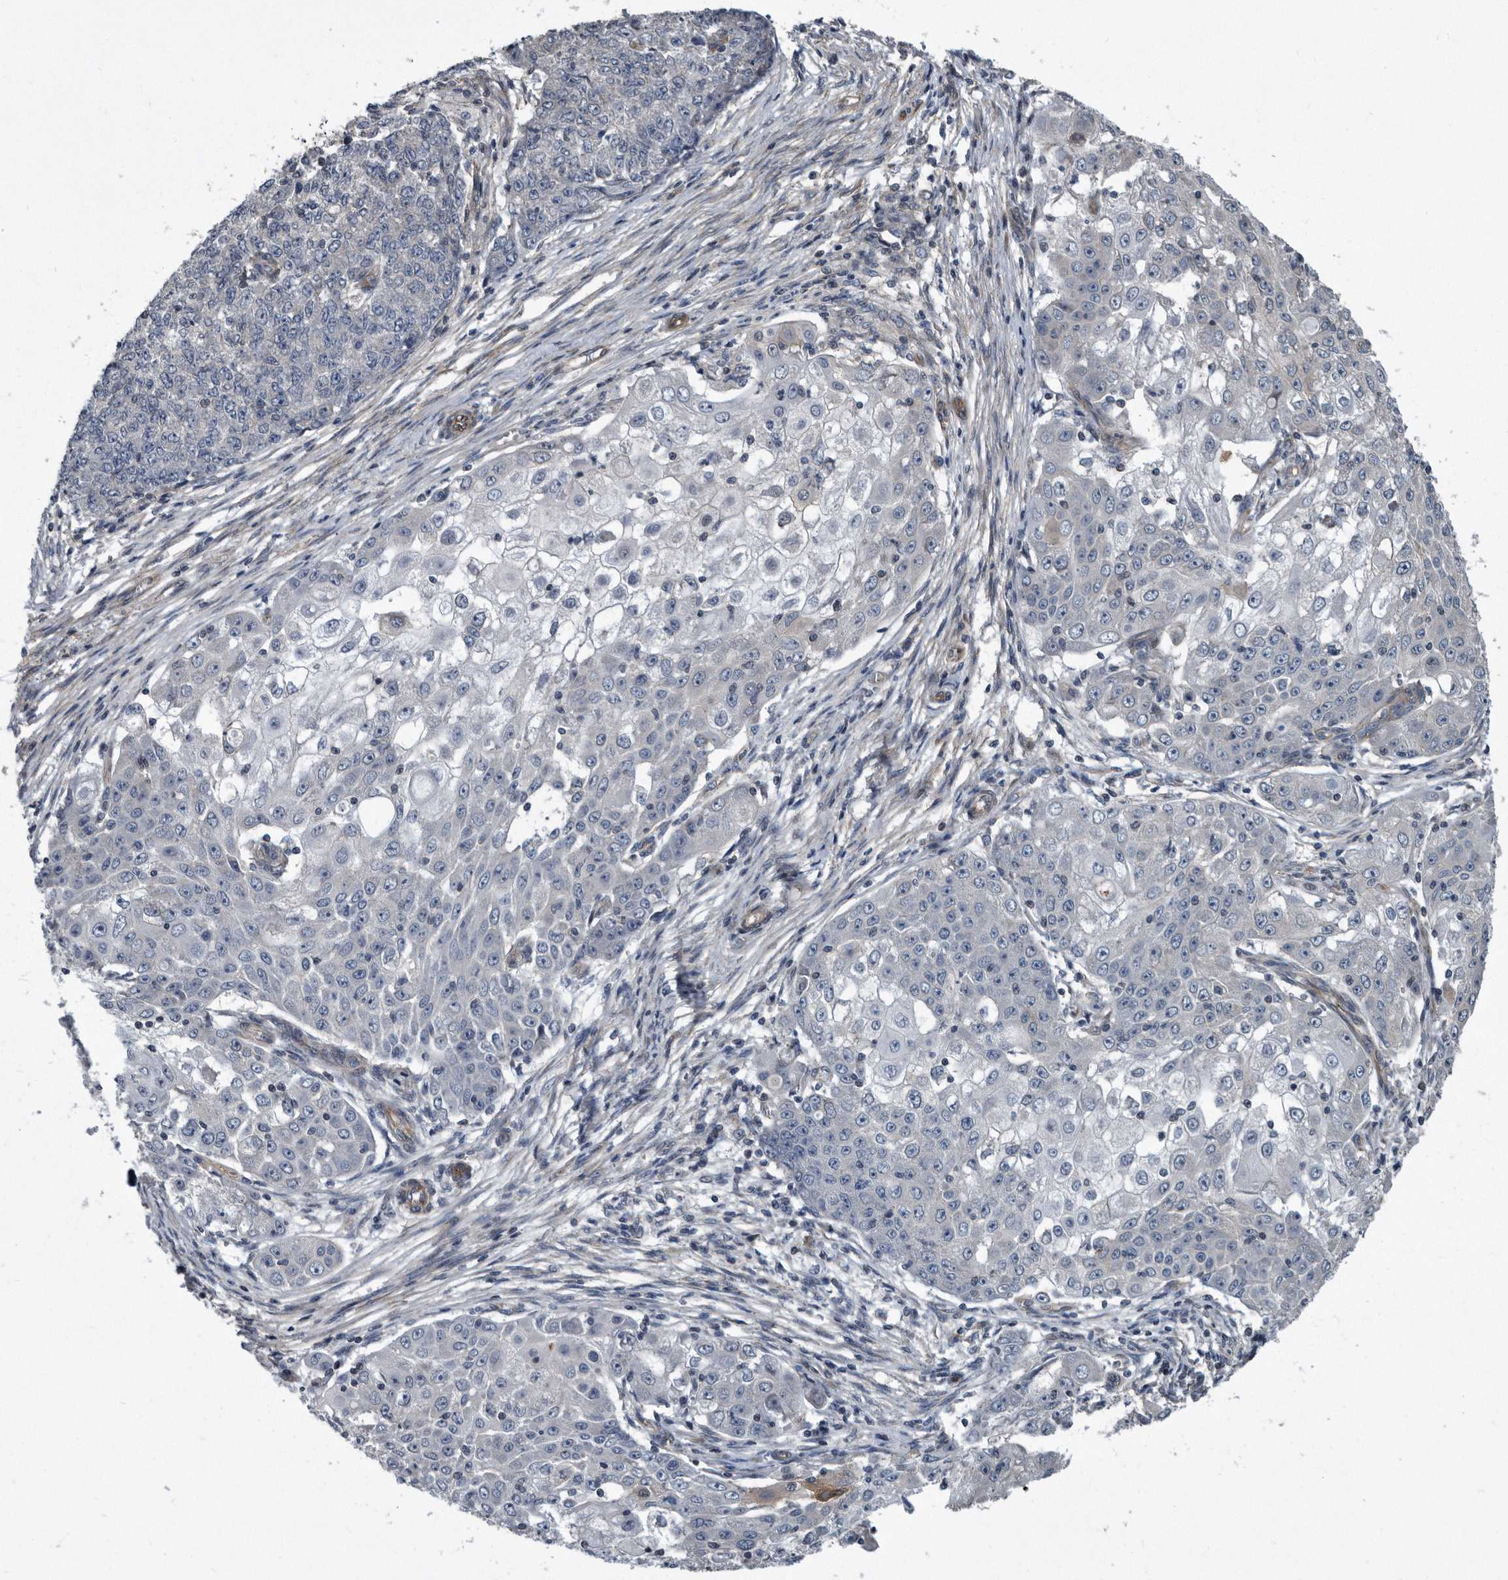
{"staining": {"intensity": "negative", "quantity": "none", "location": "none"}, "tissue": "ovarian cancer", "cell_type": "Tumor cells", "image_type": "cancer", "snomed": [{"axis": "morphology", "description": "Carcinoma, endometroid"}, {"axis": "topography", "description": "Ovary"}], "caption": "Tumor cells are negative for brown protein staining in ovarian cancer (endometroid carcinoma).", "gene": "ARMCX1", "patient": {"sex": "female", "age": 42}}